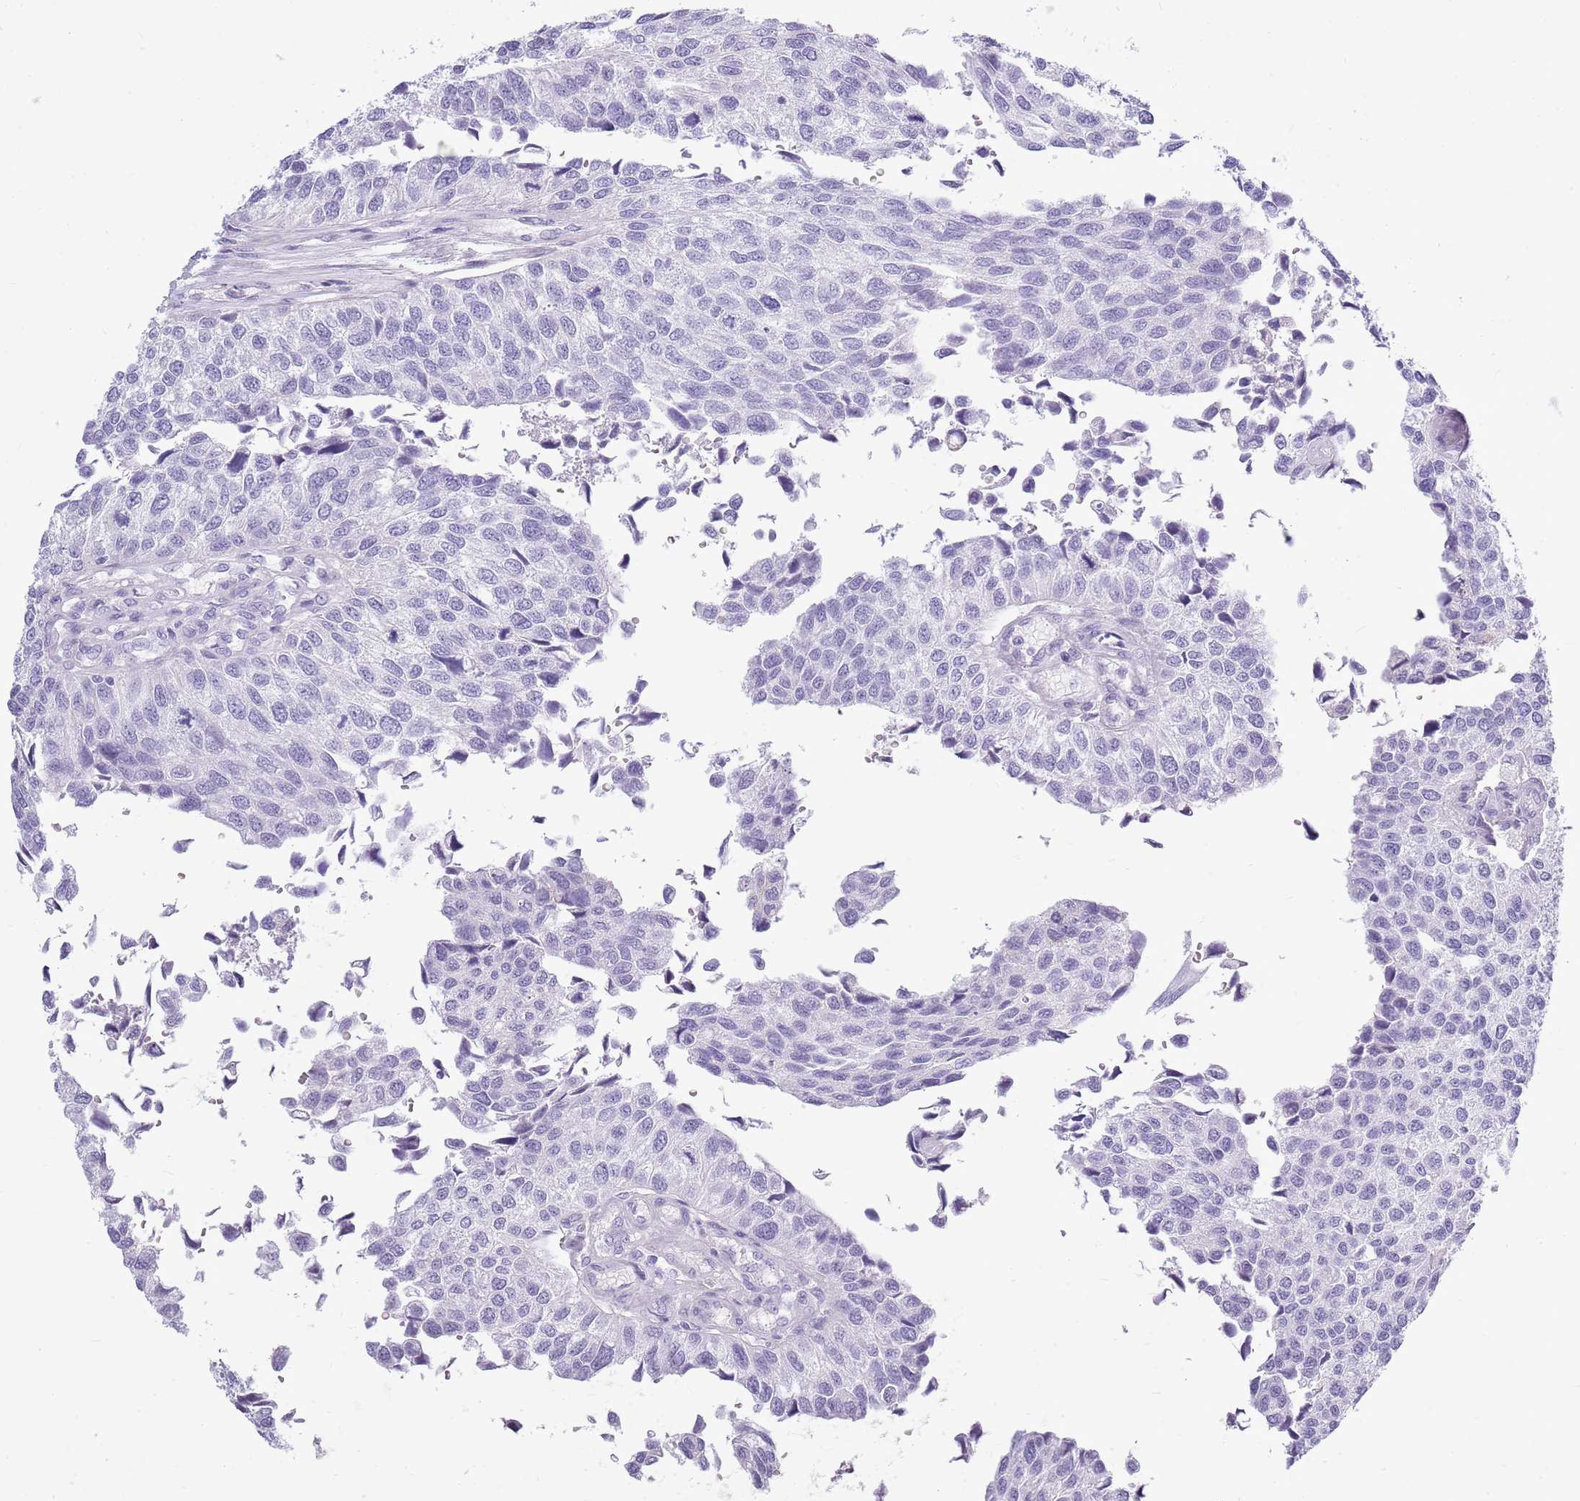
{"staining": {"intensity": "negative", "quantity": "none", "location": "none"}, "tissue": "urothelial cancer", "cell_type": "Tumor cells", "image_type": "cancer", "snomed": [{"axis": "morphology", "description": "Urothelial carcinoma, NOS"}, {"axis": "topography", "description": "Urinary bladder"}], "caption": "A histopathology image of human transitional cell carcinoma is negative for staining in tumor cells.", "gene": "ZNF425", "patient": {"sex": "male", "age": 55}}